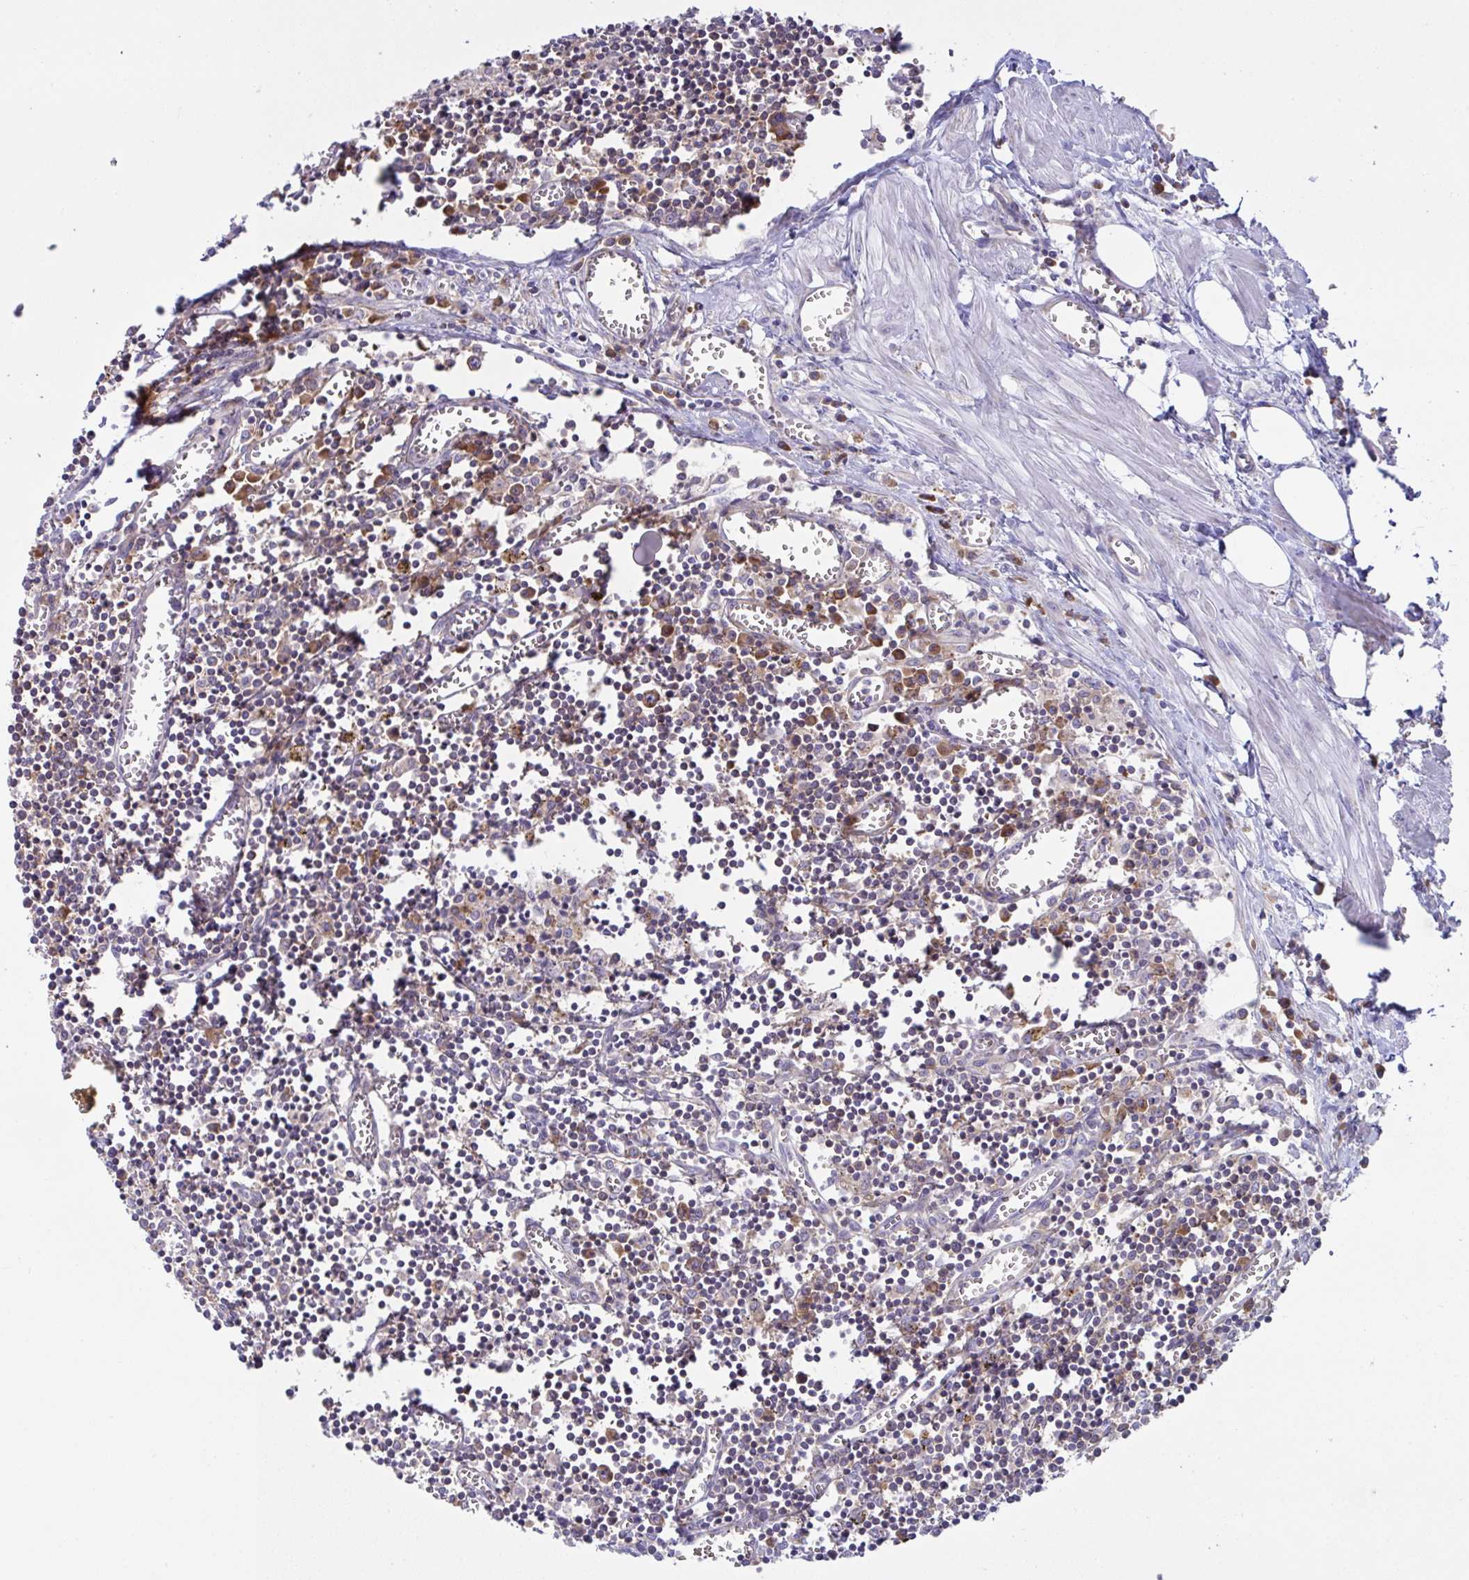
{"staining": {"intensity": "weak", "quantity": "25%-75%", "location": "cytoplasmic/membranous"}, "tissue": "lymph node", "cell_type": "Germinal center cells", "image_type": "normal", "snomed": [{"axis": "morphology", "description": "Normal tissue, NOS"}, {"axis": "topography", "description": "Lymph node"}], "caption": "Approximately 25%-75% of germinal center cells in unremarkable lymph node exhibit weak cytoplasmic/membranous protein expression as visualized by brown immunohistochemical staining.", "gene": "FAU", "patient": {"sex": "male", "age": 66}}